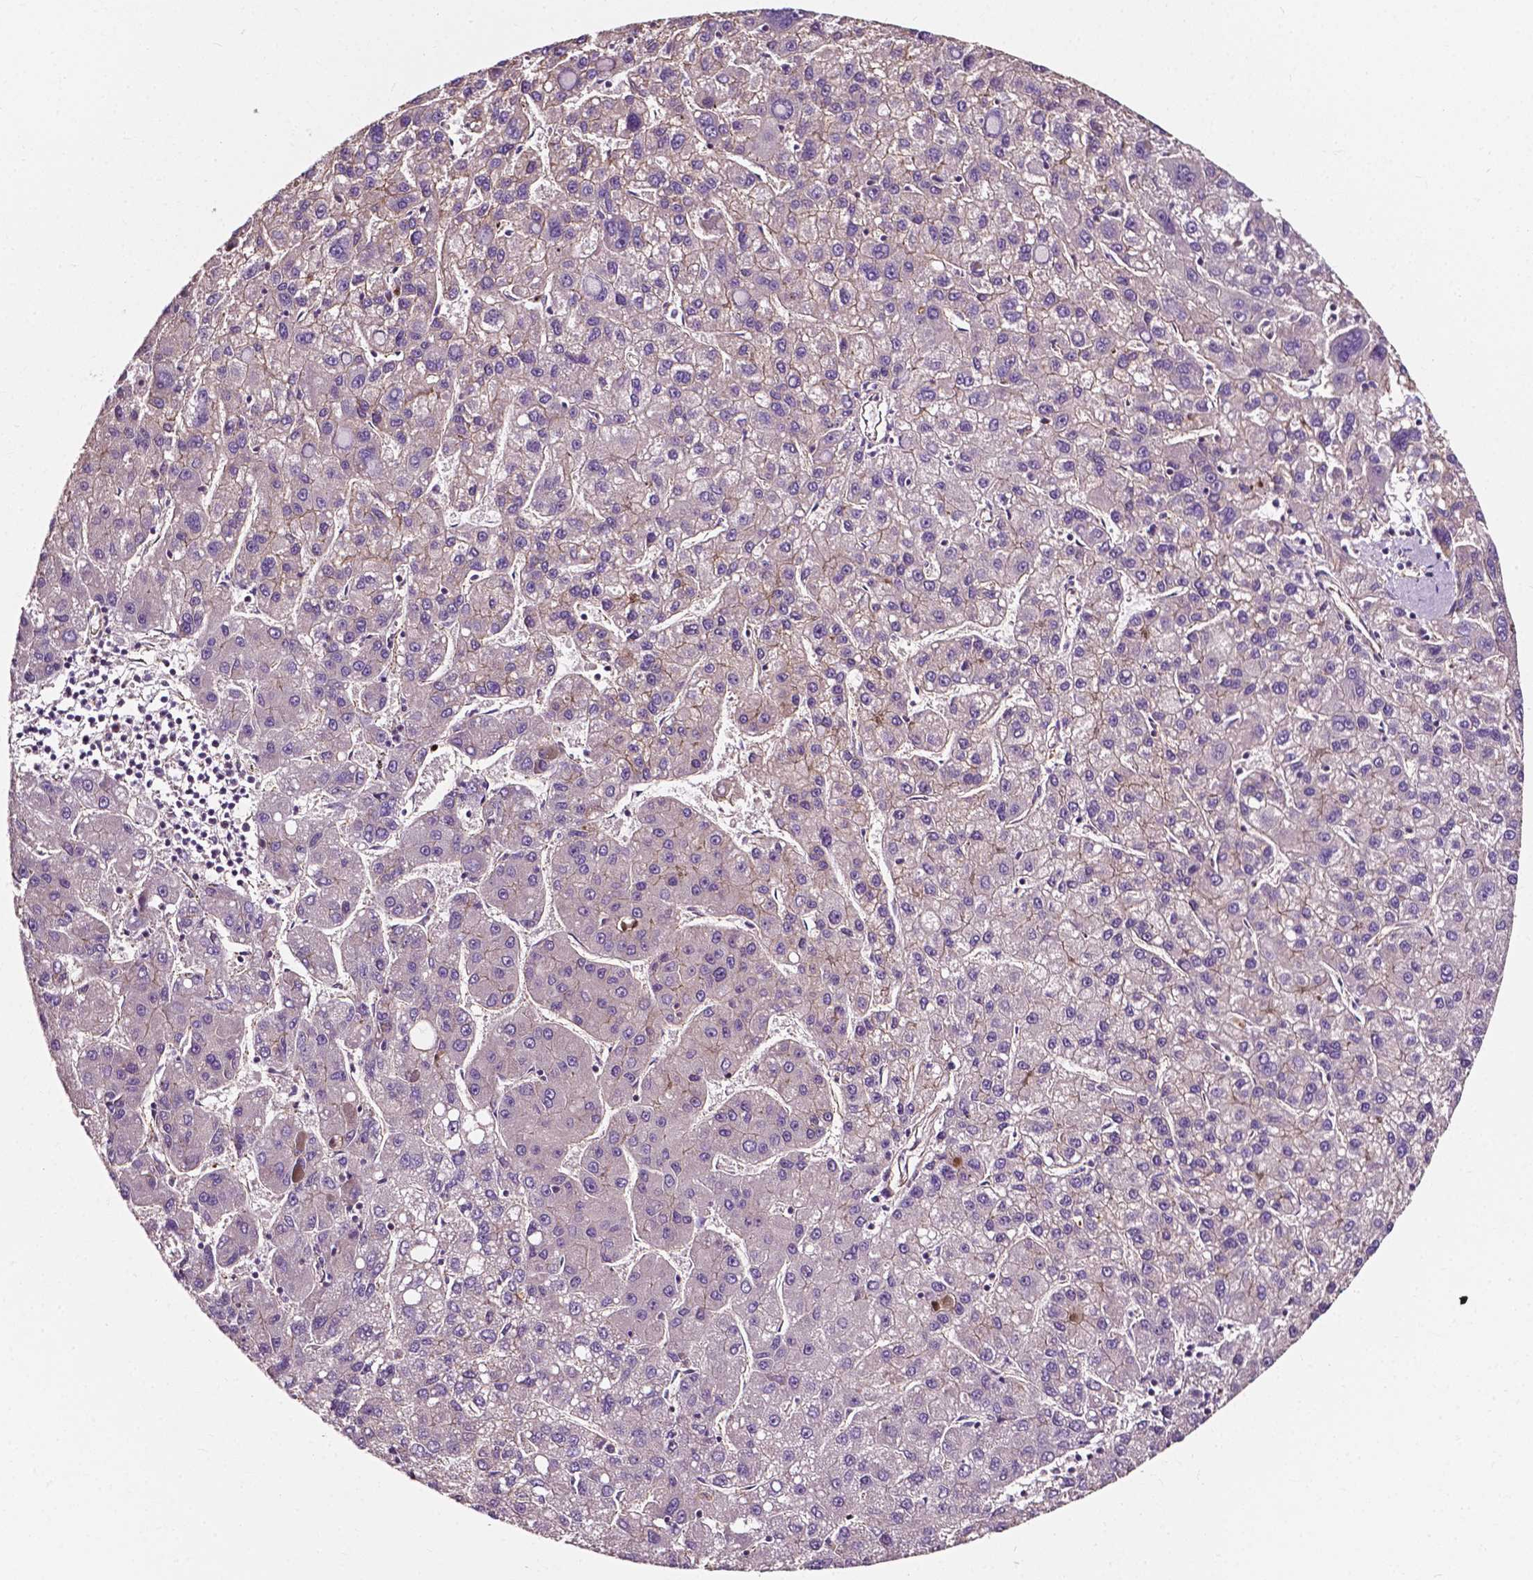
{"staining": {"intensity": "negative", "quantity": "none", "location": "none"}, "tissue": "liver cancer", "cell_type": "Tumor cells", "image_type": "cancer", "snomed": [{"axis": "morphology", "description": "Carcinoma, Hepatocellular, NOS"}, {"axis": "topography", "description": "Liver"}], "caption": "This is an immunohistochemistry (IHC) micrograph of liver cancer. There is no staining in tumor cells.", "gene": "ATG16L1", "patient": {"sex": "female", "age": 82}}